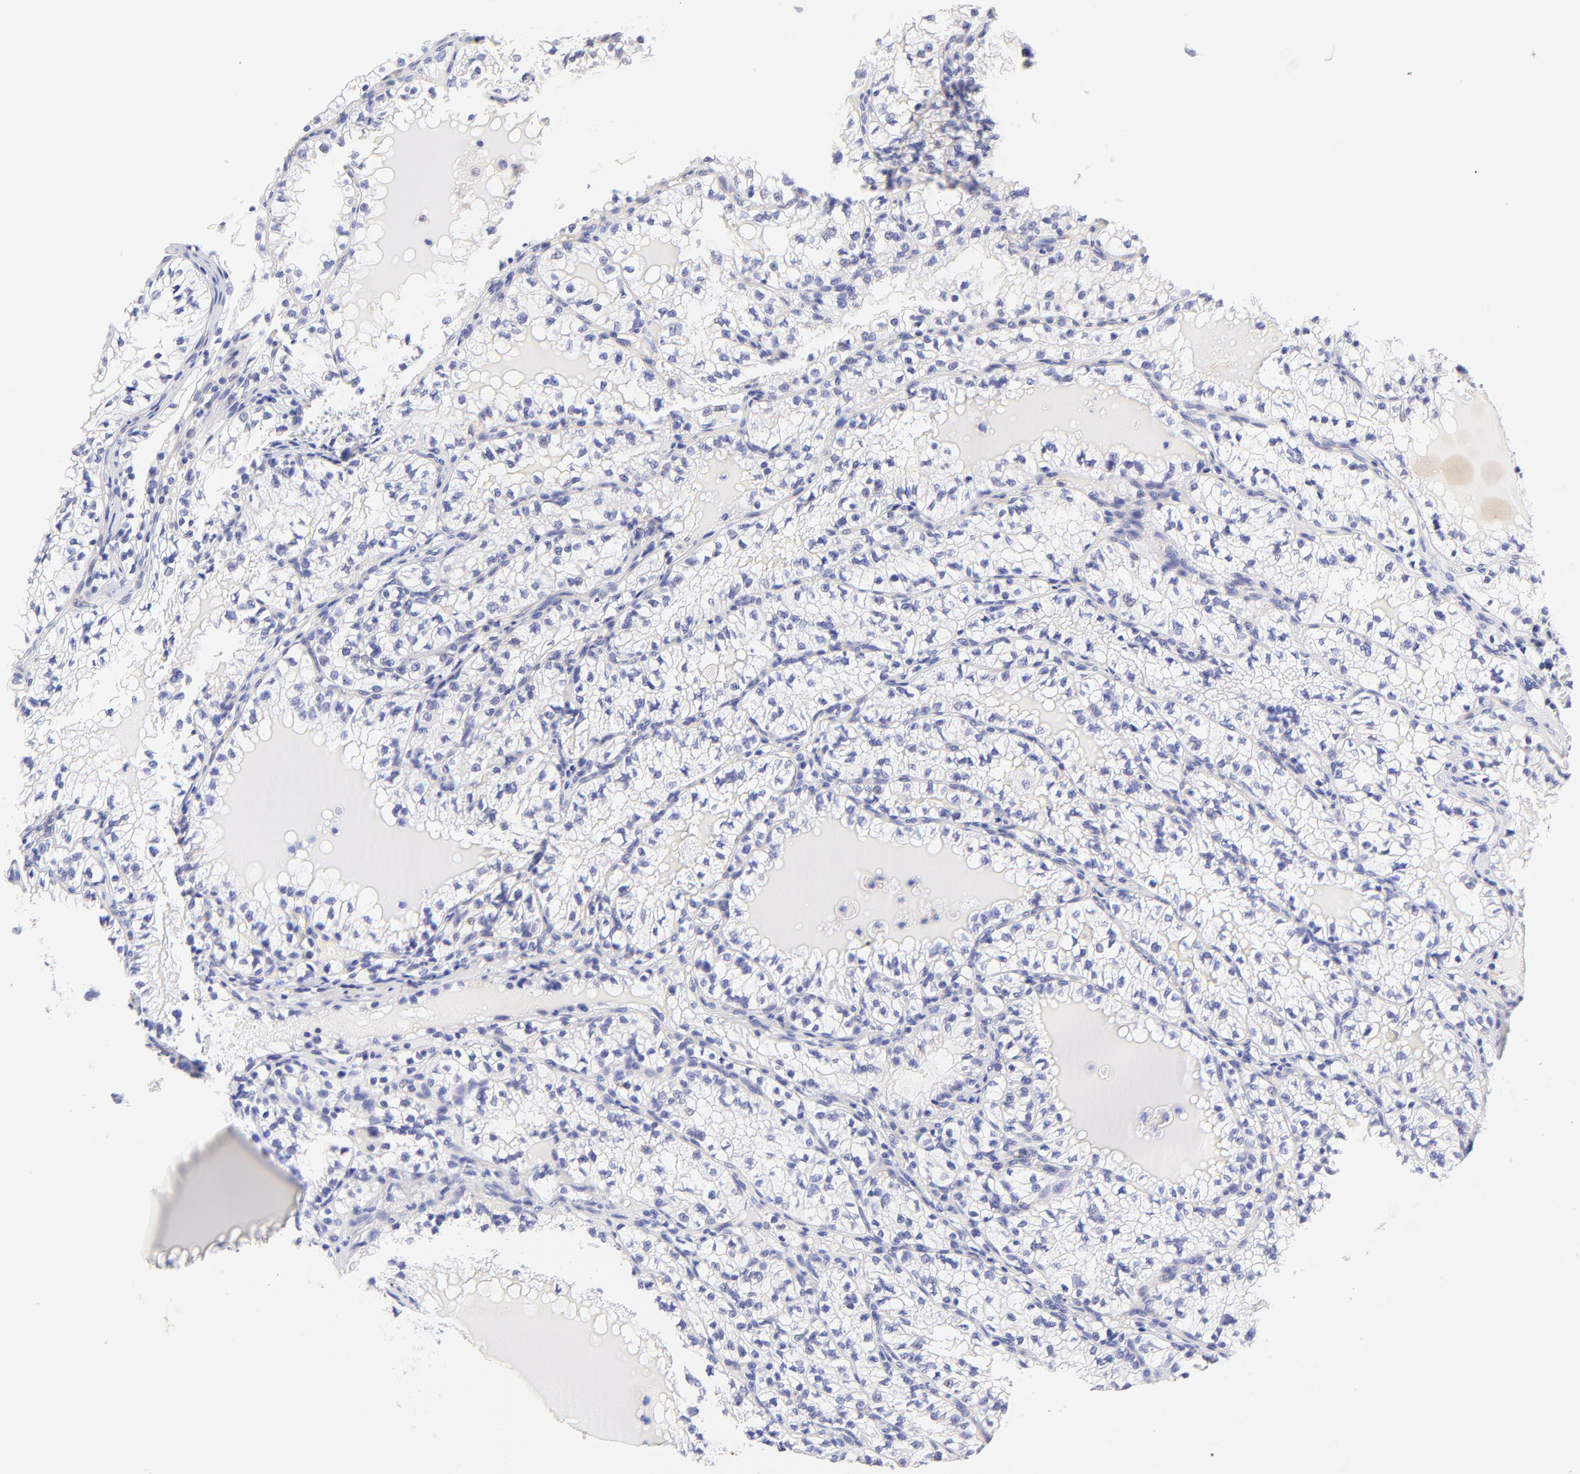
{"staining": {"intensity": "negative", "quantity": "none", "location": "none"}, "tissue": "renal cancer", "cell_type": "Tumor cells", "image_type": "cancer", "snomed": [{"axis": "morphology", "description": "Adenocarcinoma, NOS"}, {"axis": "topography", "description": "Kidney"}], "caption": "Photomicrograph shows no protein staining in tumor cells of renal cancer tissue.", "gene": "RPL30", "patient": {"sex": "male", "age": 61}}